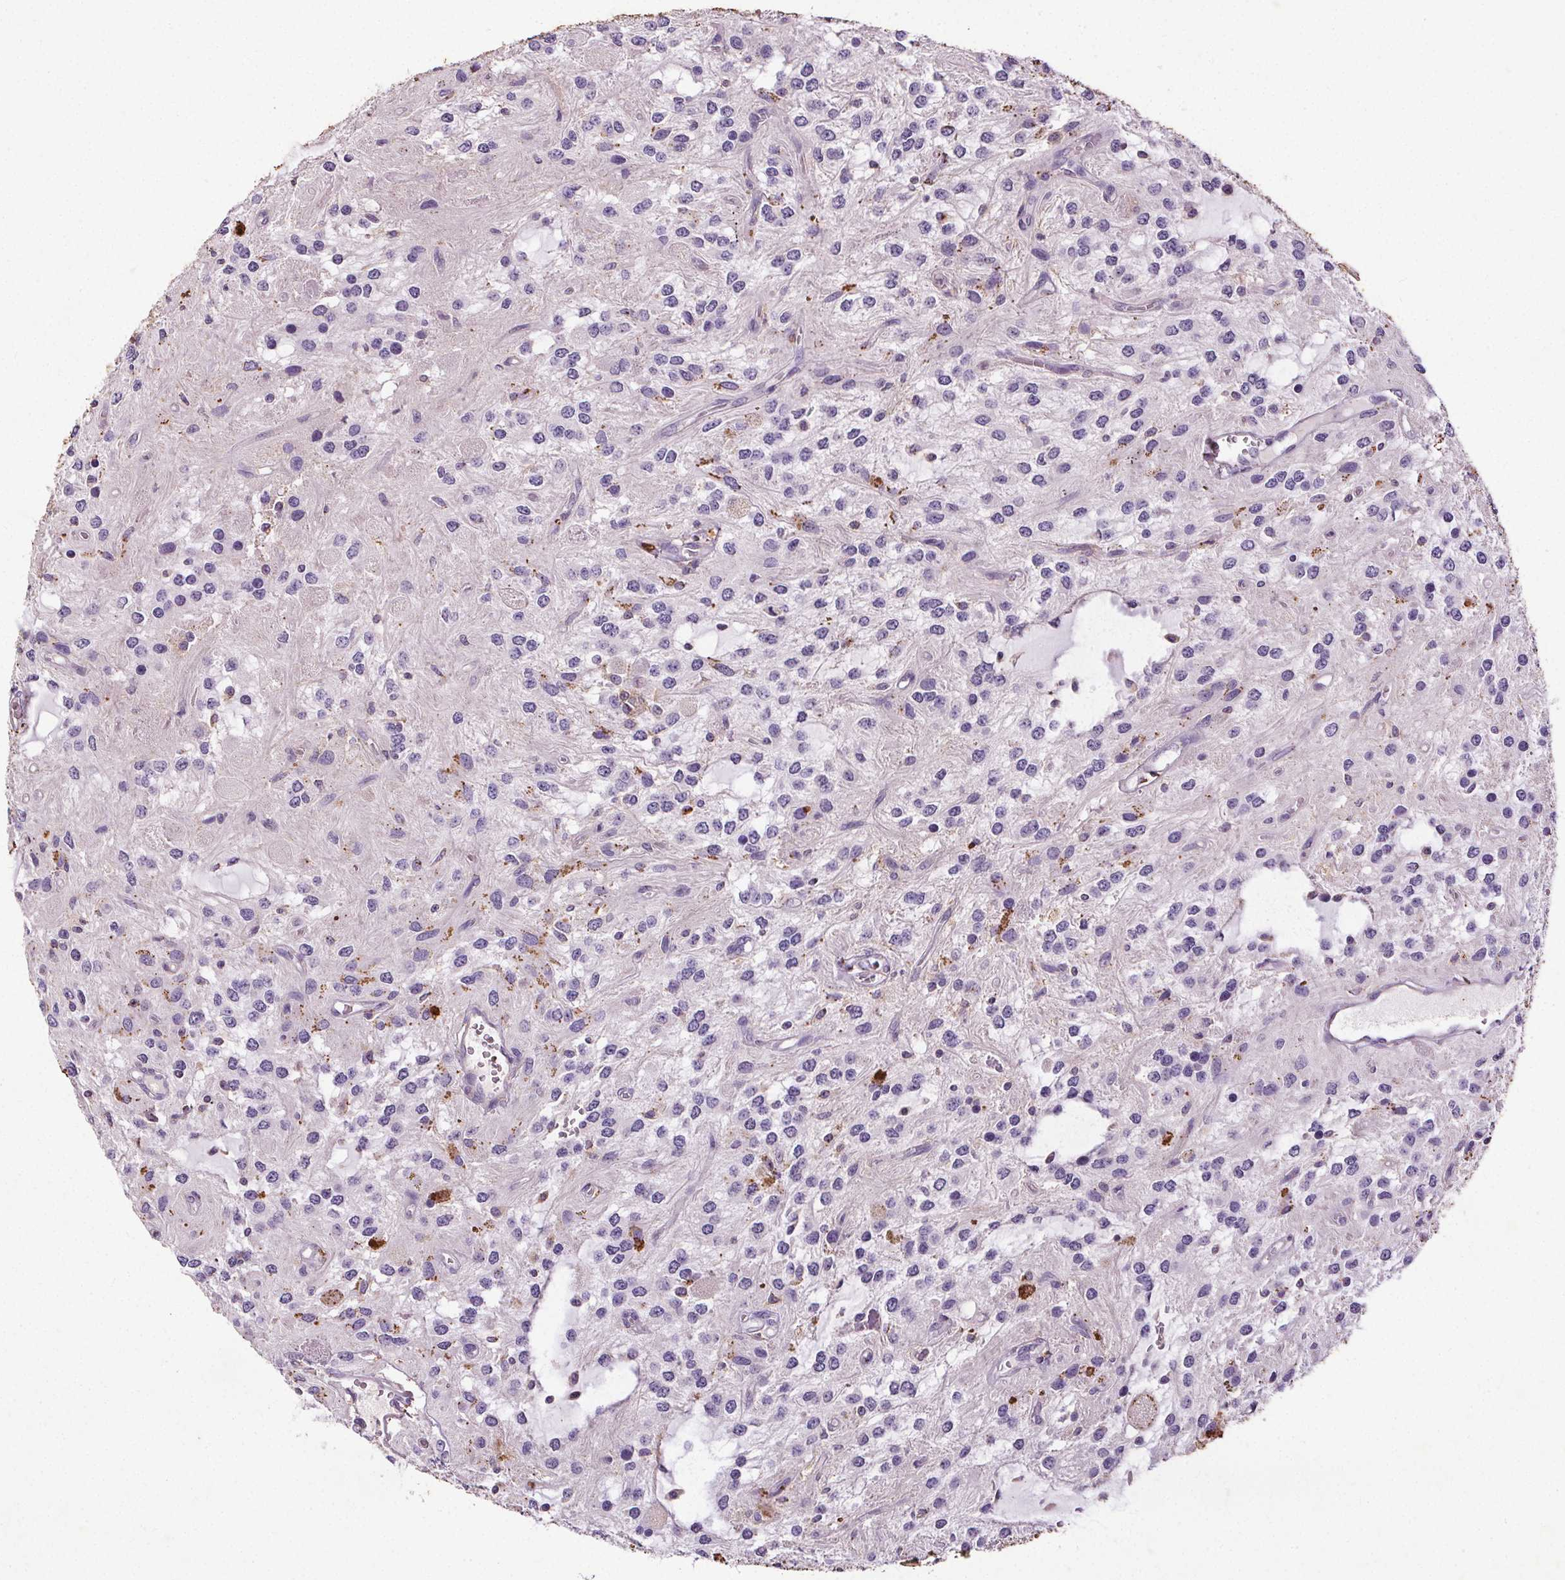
{"staining": {"intensity": "negative", "quantity": "none", "location": "none"}, "tissue": "glioma", "cell_type": "Tumor cells", "image_type": "cancer", "snomed": [{"axis": "morphology", "description": "Glioma, malignant, Low grade"}, {"axis": "topography", "description": "Cerebellum"}], "caption": "Micrograph shows no protein positivity in tumor cells of glioma tissue.", "gene": "C19orf84", "patient": {"sex": "female", "age": 14}}